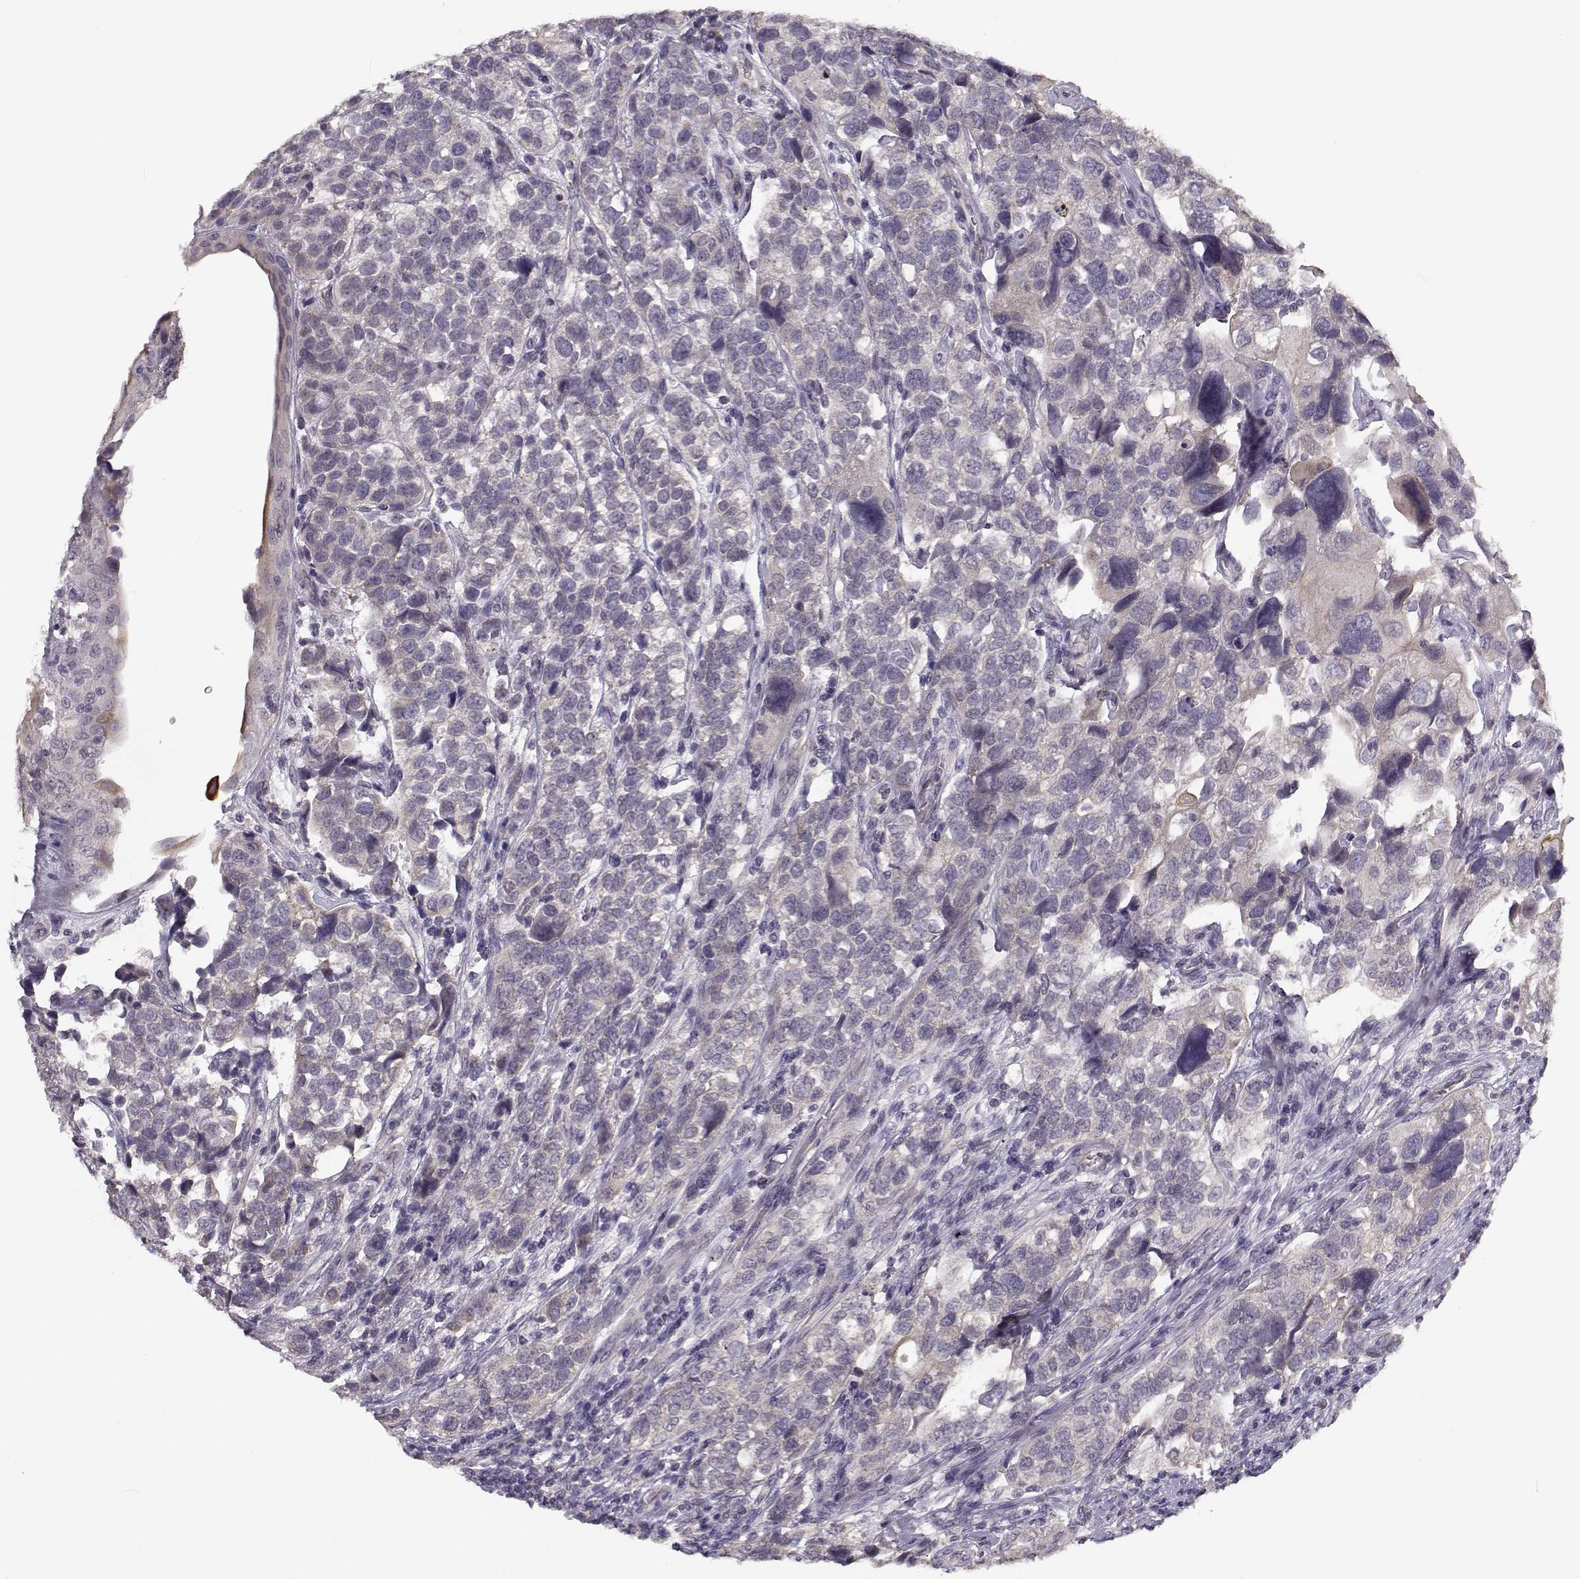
{"staining": {"intensity": "negative", "quantity": "none", "location": "none"}, "tissue": "urothelial cancer", "cell_type": "Tumor cells", "image_type": "cancer", "snomed": [{"axis": "morphology", "description": "Urothelial carcinoma, High grade"}, {"axis": "topography", "description": "Urinary bladder"}], "caption": "Immunohistochemical staining of urothelial cancer reveals no significant staining in tumor cells.", "gene": "TMEM145", "patient": {"sex": "female", "age": 58}}